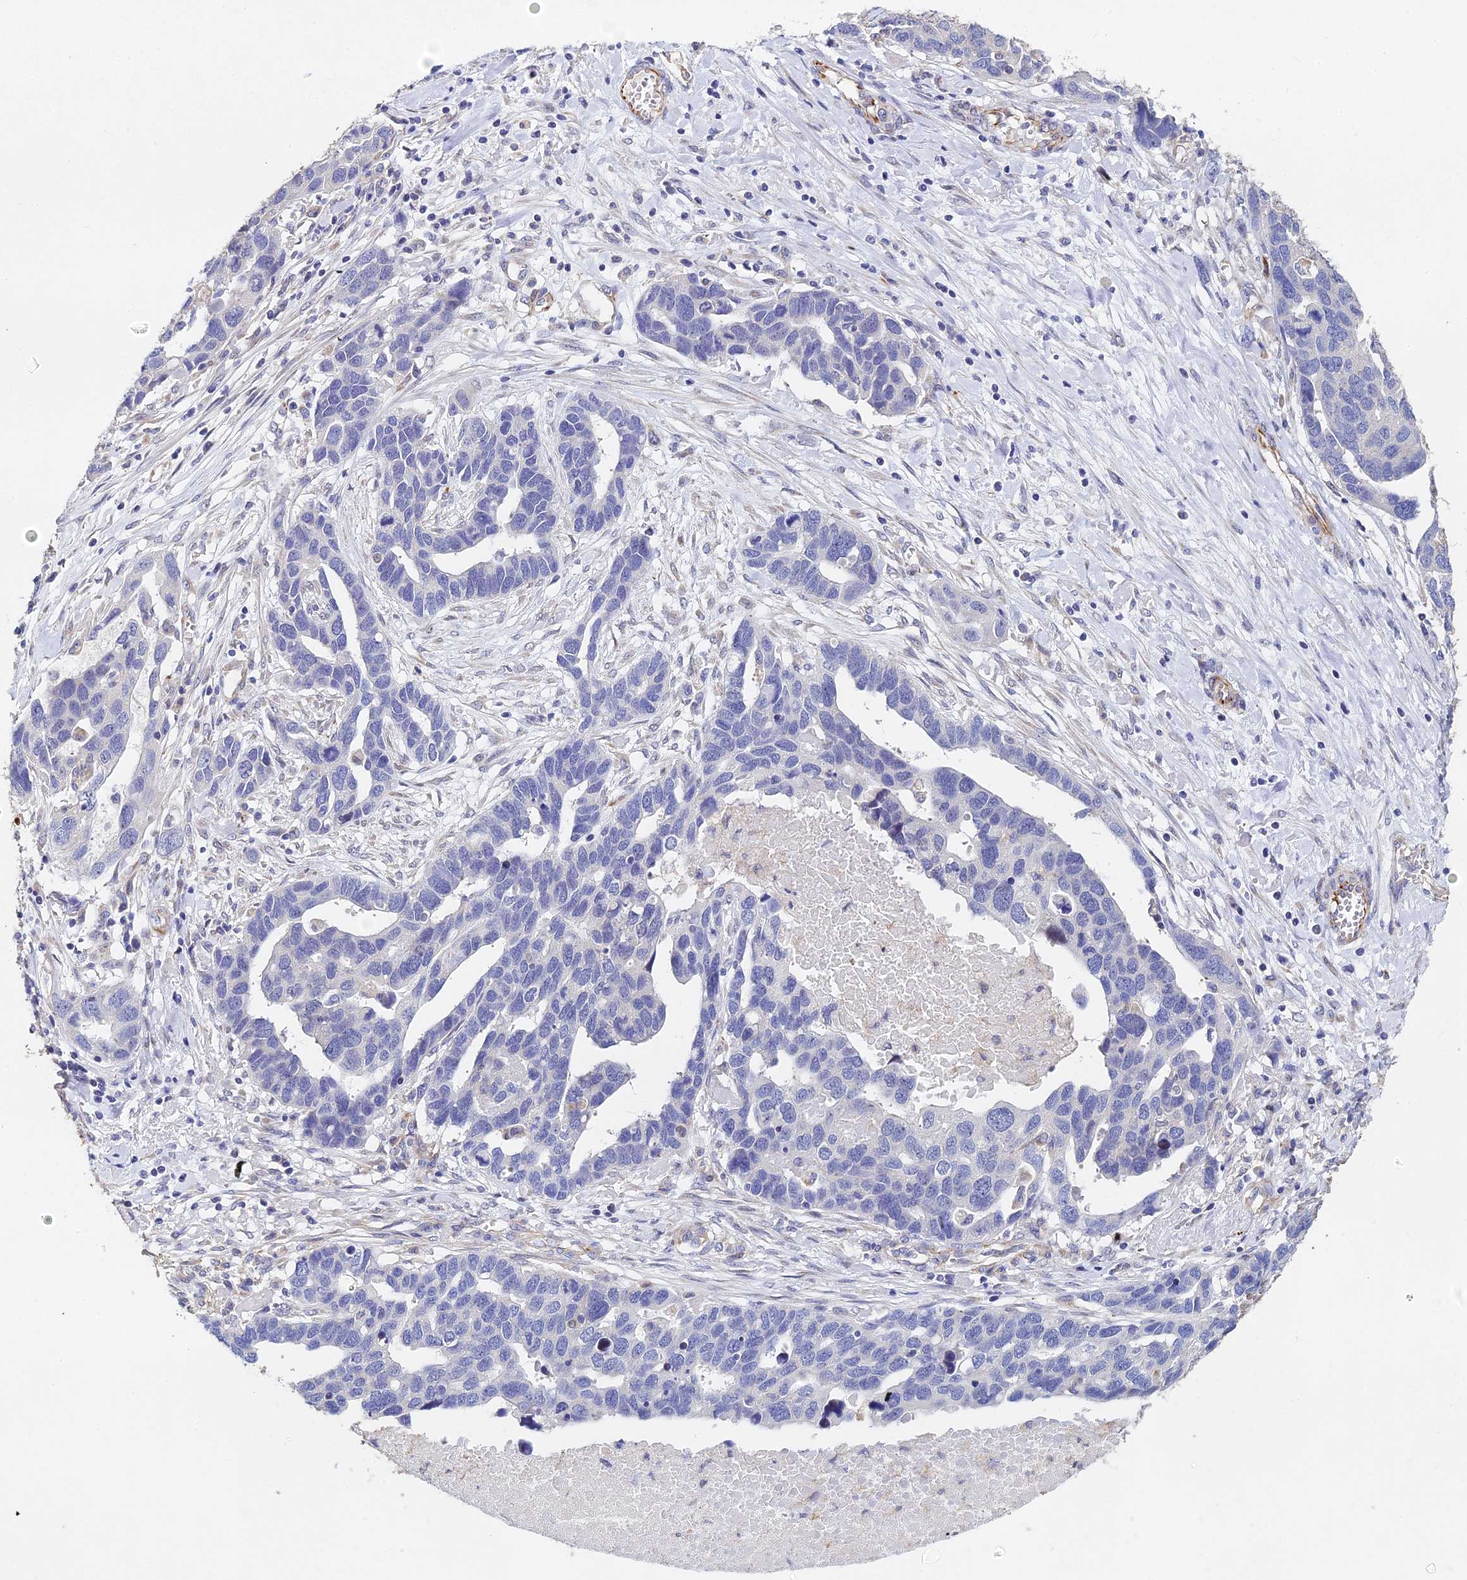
{"staining": {"intensity": "negative", "quantity": "none", "location": "none"}, "tissue": "ovarian cancer", "cell_type": "Tumor cells", "image_type": "cancer", "snomed": [{"axis": "morphology", "description": "Cystadenocarcinoma, serous, NOS"}, {"axis": "topography", "description": "Ovary"}], "caption": "High power microscopy photomicrograph of an immunohistochemistry (IHC) image of ovarian cancer, revealing no significant positivity in tumor cells.", "gene": "ENSG00000268674", "patient": {"sex": "female", "age": 54}}